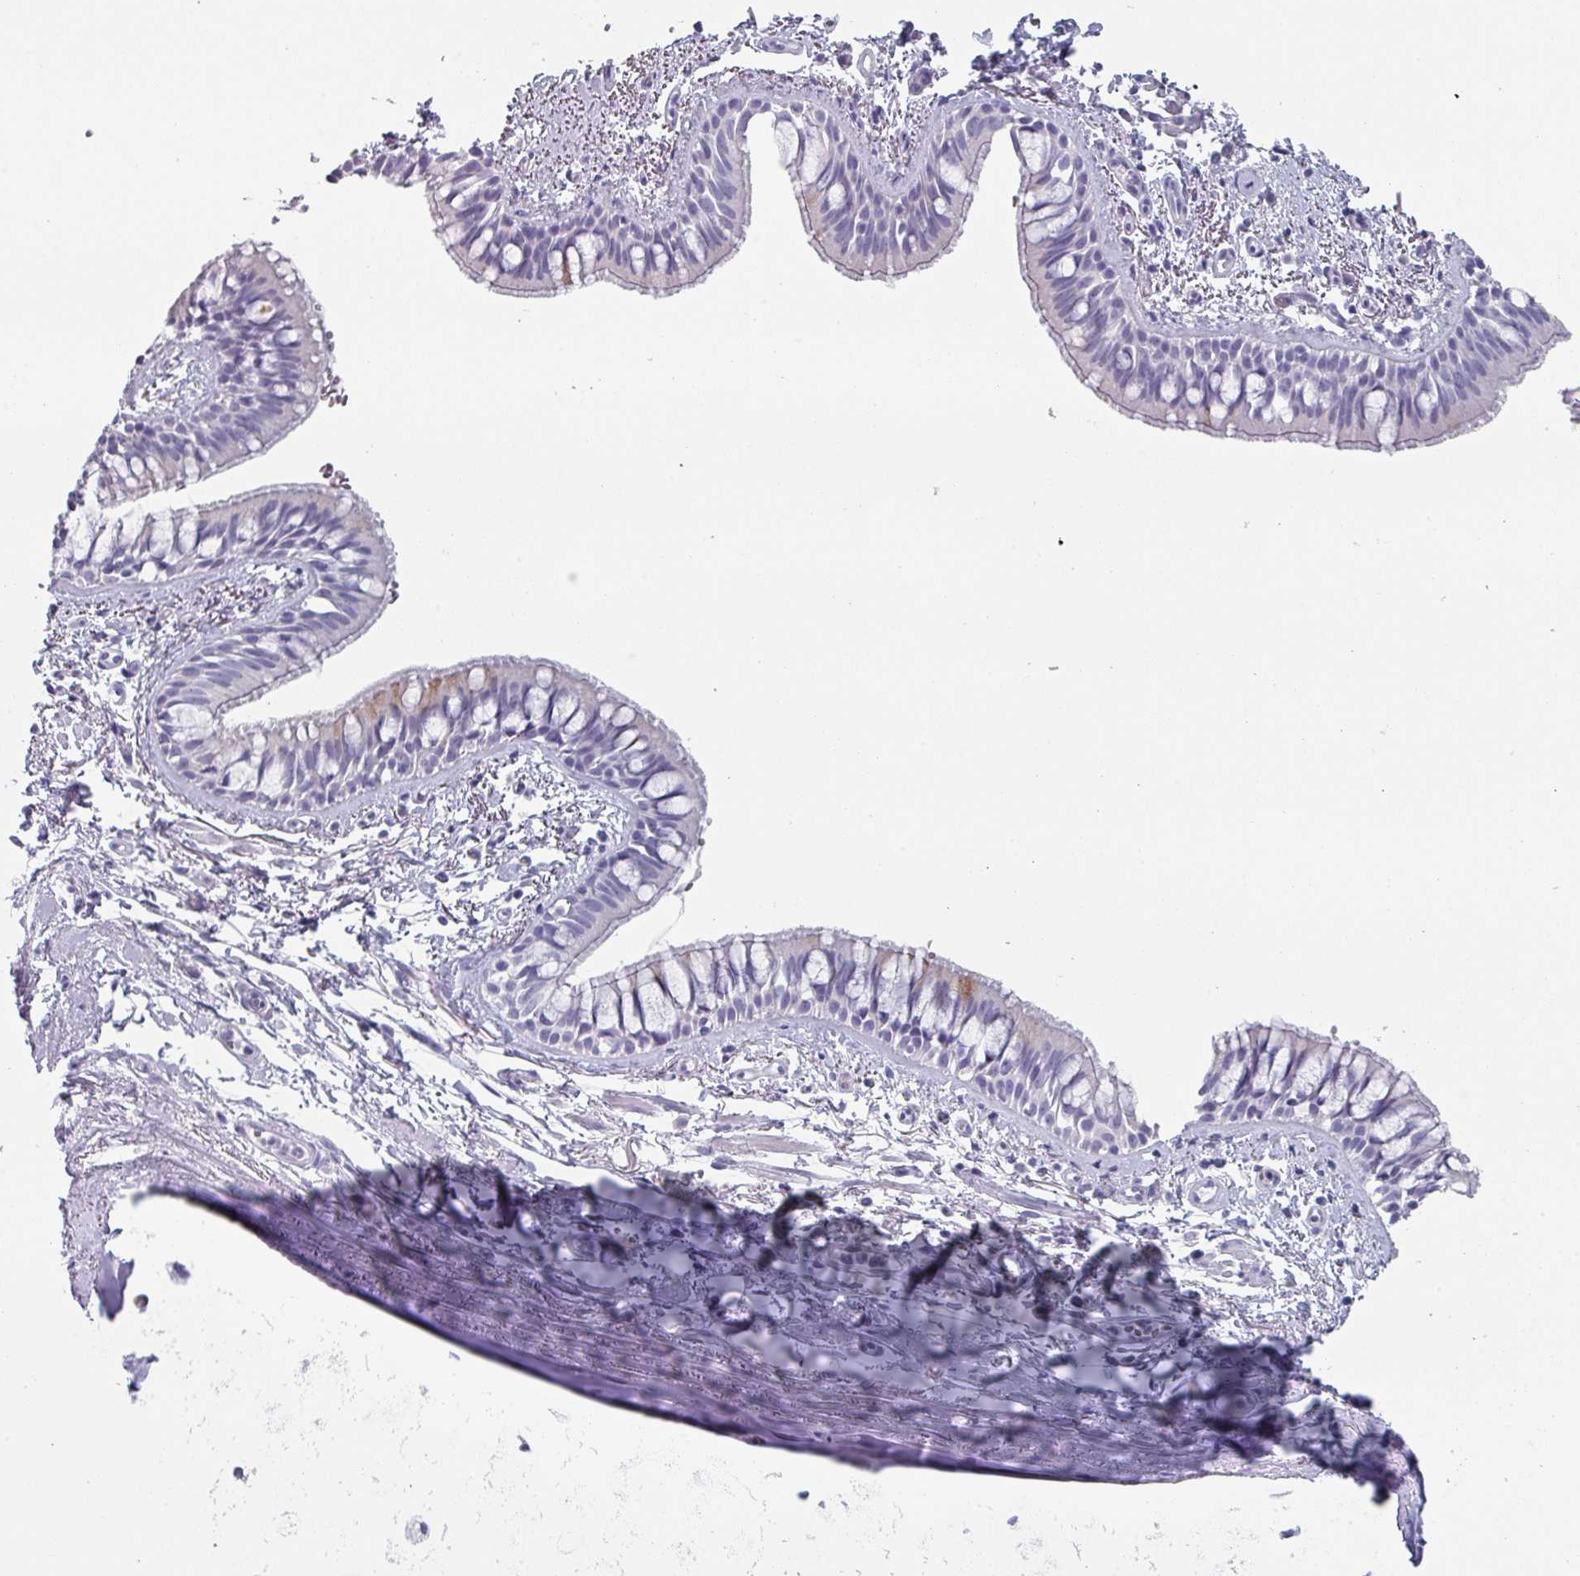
{"staining": {"intensity": "negative", "quantity": "none", "location": "none"}, "tissue": "bronchus", "cell_type": "Respiratory epithelial cells", "image_type": "normal", "snomed": [{"axis": "morphology", "description": "Normal tissue, NOS"}, {"axis": "topography", "description": "Lymph node"}, {"axis": "topography", "description": "Cartilage tissue"}, {"axis": "topography", "description": "Bronchus"}], "caption": "Histopathology image shows no significant protein positivity in respiratory epithelial cells of unremarkable bronchus. (DAB IHC with hematoxylin counter stain).", "gene": "SLC35G2", "patient": {"sex": "female", "age": 70}}